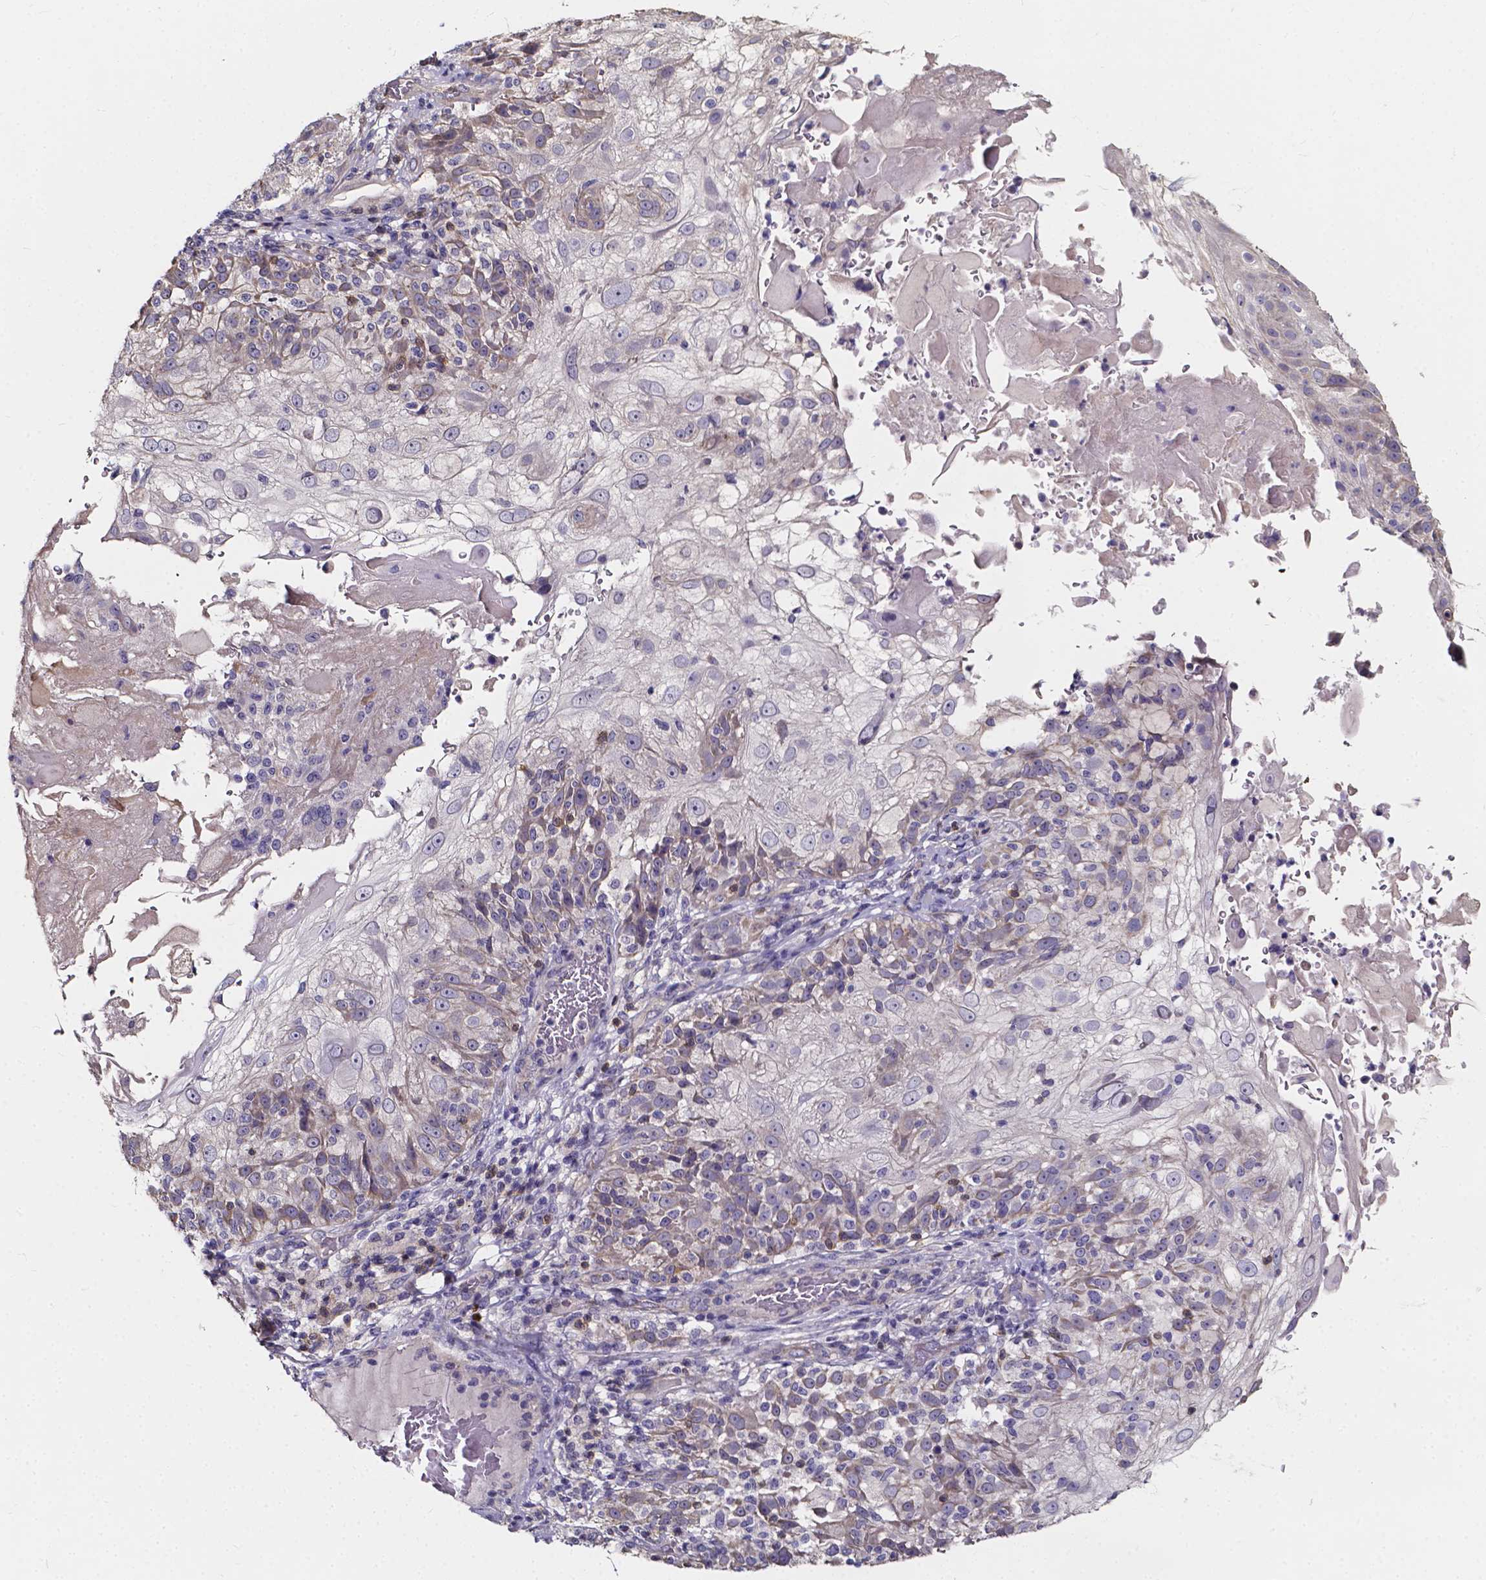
{"staining": {"intensity": "moderate", "quantity": "<25%", "location": "cytoplasmic/membranous"}, "tissue": "skin cancer", "cell_type": "Tumor cells", "image_type": "cancer", "snomed": [{"axis": "morphology", "description": "Normal tissue, NOS"}, {"axis": "morphology", "description": "Squamous cell carcinoma, NOS"}, {"axis": "topography", "description": "Skin"}], "caption": "Human skin cancer stained for a protein (brown) reveals moderate cytoplasmic/membranous positive staining in about <25% of tumor cells.", "gene": "THEMIS", "patient": {"sex": "female", "age": 83}}